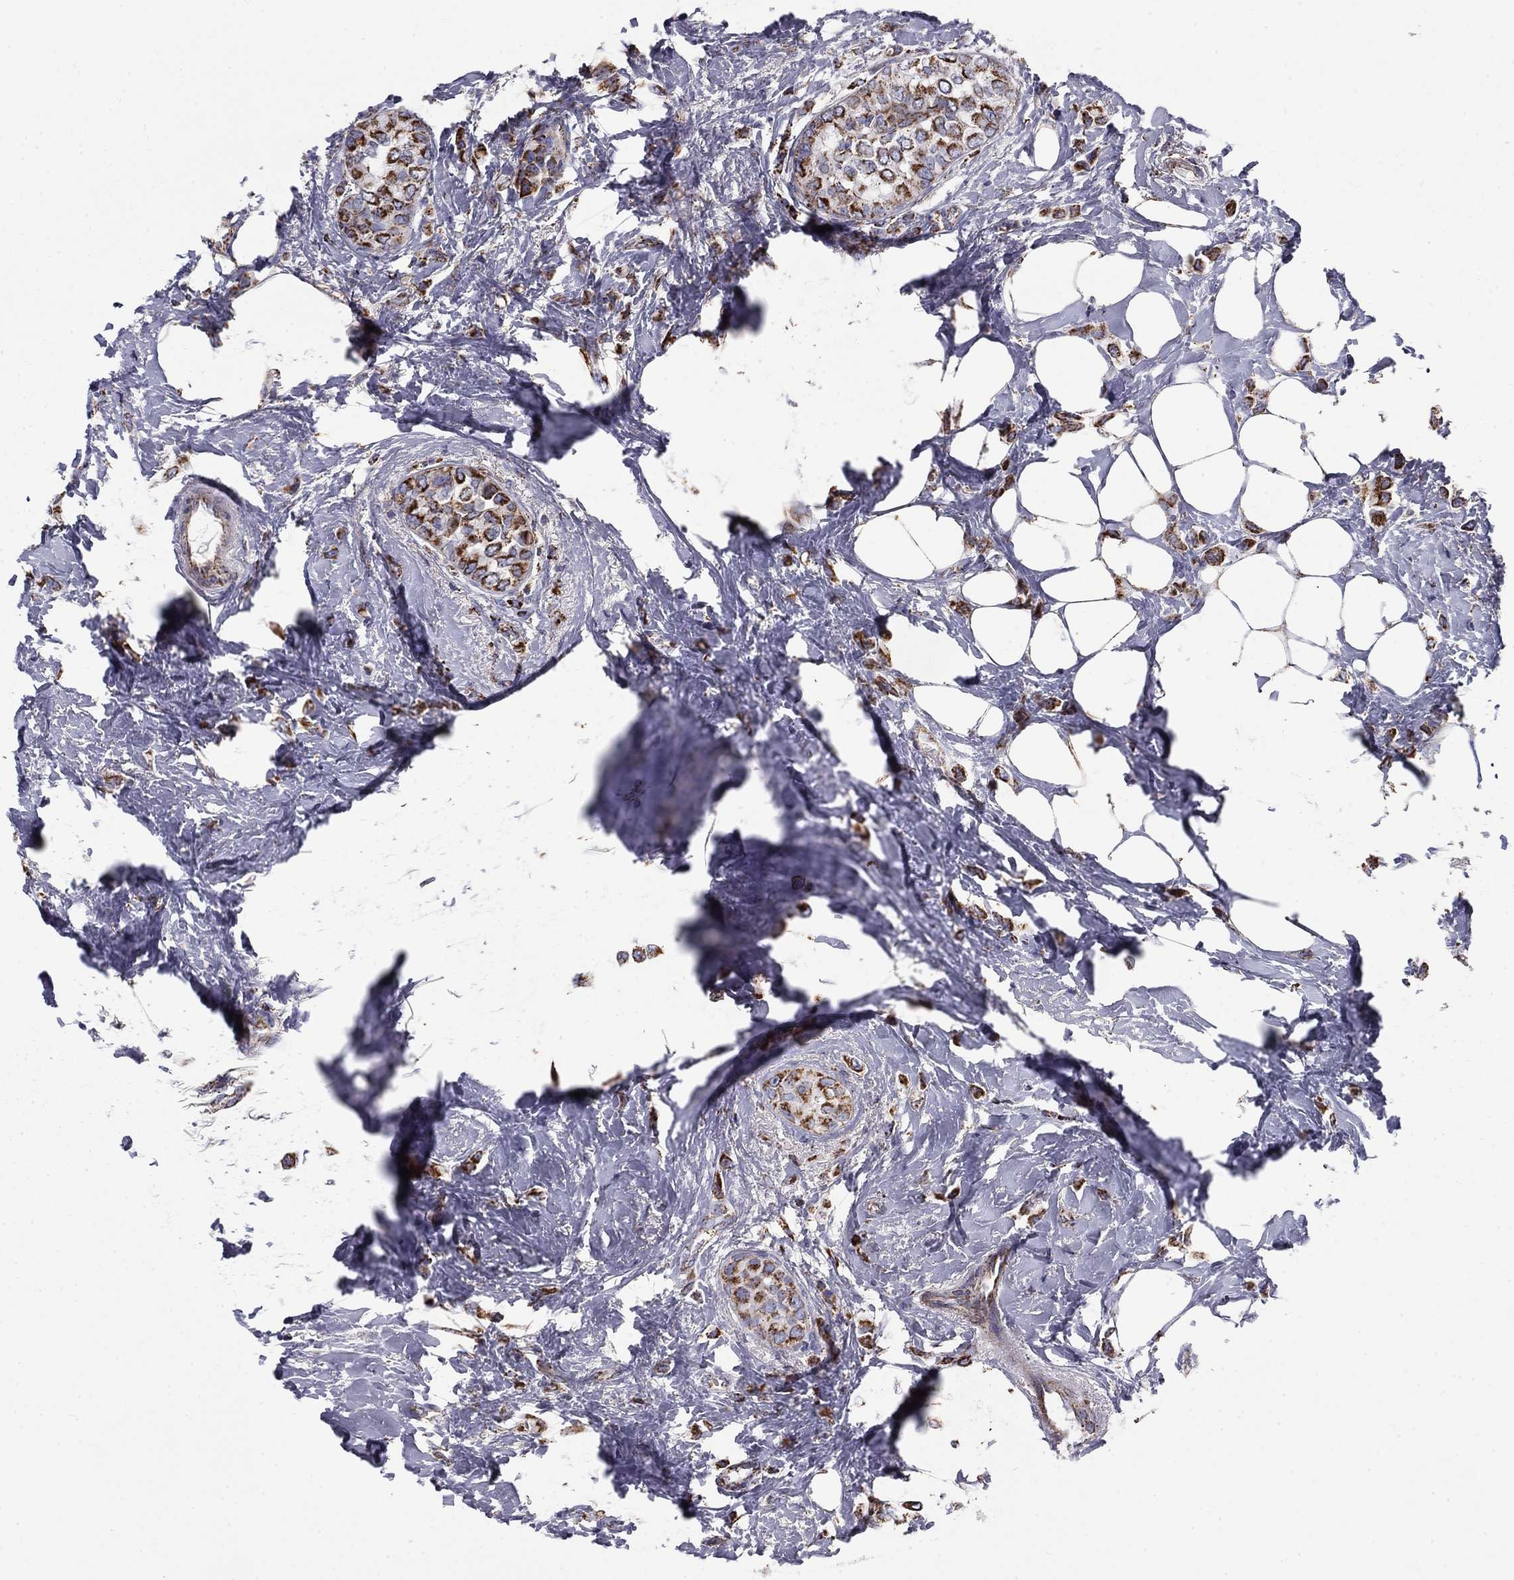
{"staining": {"intensity": "strong", "quantity": ">75%", "location": "cytoplasmic/membranous"}, "tissue": "breast cancer", "cell_type": "Tumor cells", "image_type": "cancer", "snomed": [{"axis": "morphology", "description": "Lobular carcinoma"}, {"axis": "topography", "description": "Breast"}], "caption": "High-power microscopy captured an immunohistochemistry (IHC) image of breast cancer (lobular carcinoma), revealing strong cytoplasmic/membranous positivity in approximately >75% of tumor cells. Immunohistochemistry stains the protein of interest in brown and the nuclei are stained blue.", "gene": "NDUFV1", "patient": {"sex": "female", "age": 66}}